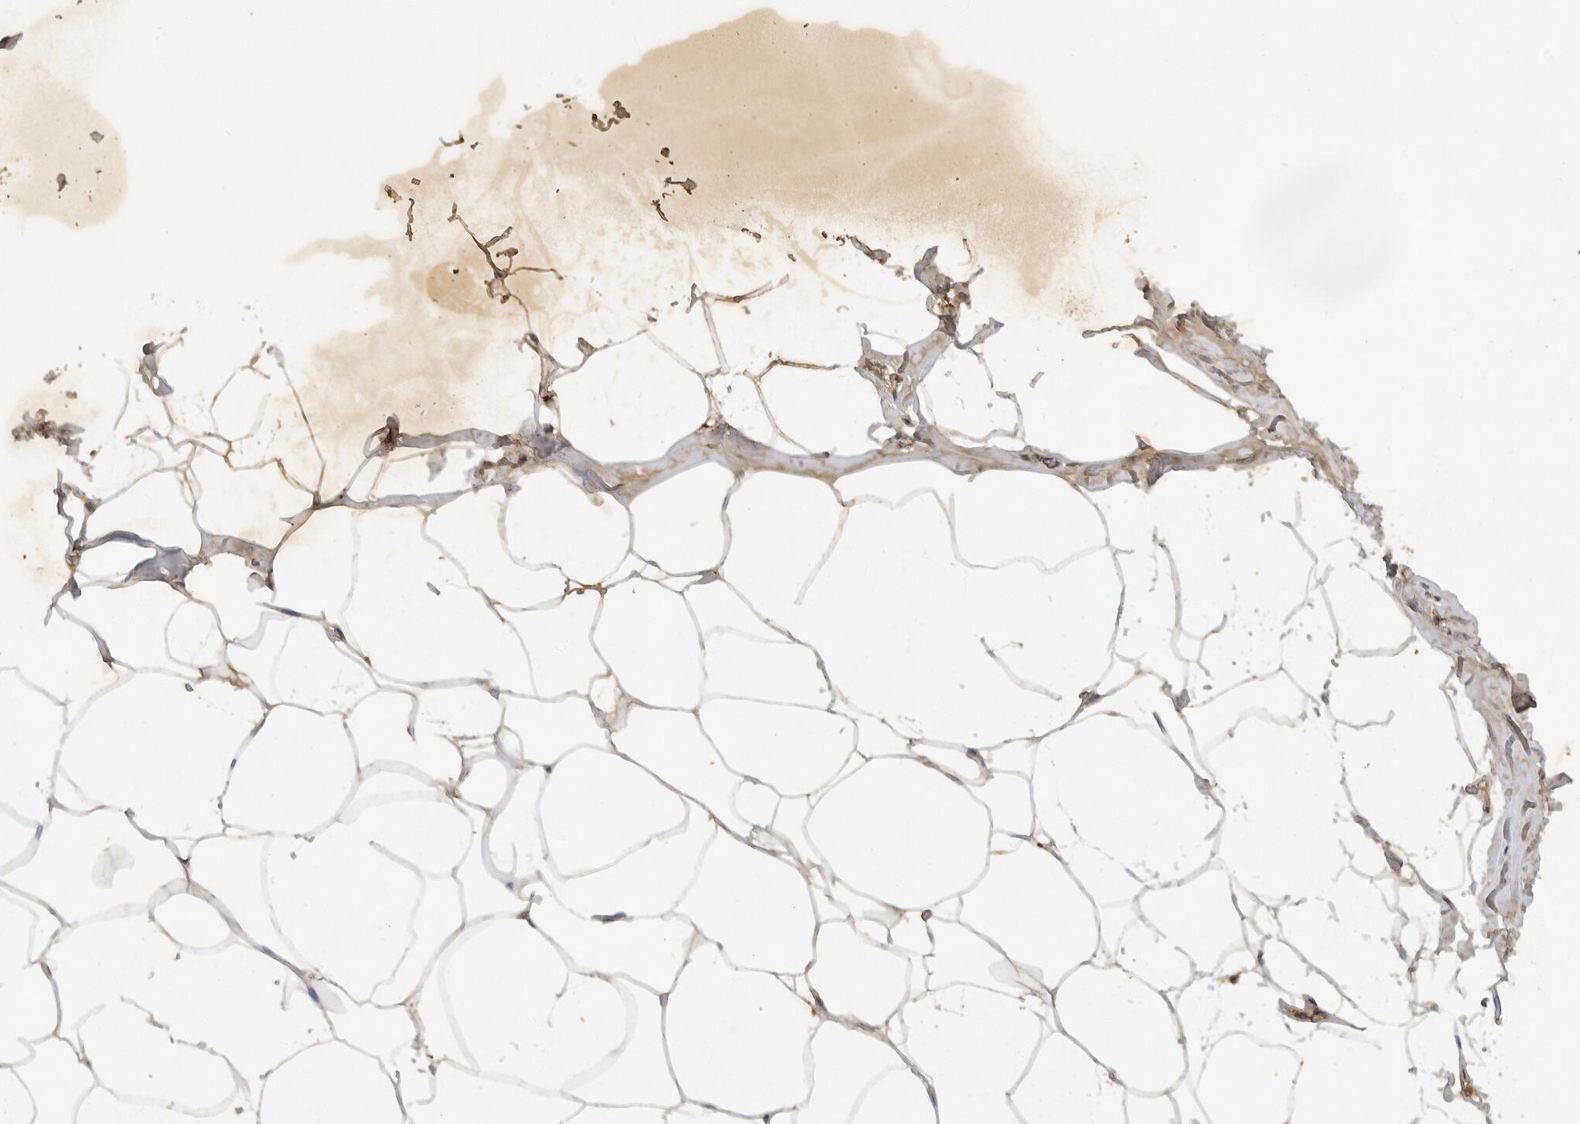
{"staining": {"intensity": "moderate", "quantity": ">75%", "location": "cytoplasmic/membranous,nuclear"}, "tissue": "adipose tissue", "cell_type": "Adipocytes", "image_type": "normal", "snomed": [{"axis": "morphology", "description": "Normal tissue, NOS"}, {"axis": "morphology", "description": "Fibrosis, NOS"}, {"axis": "topography", "description": "Breast"}, {"axis": "topography", "description": "Adipose tissue"}], "caption": "Moderate cytoplasmic/membranous,nuclear expression for a protein is appreciated in approximately >75% of adipocytes of unremarkable adipose tissue using IHC.", "gene": "ICOSLG", "patient": {"sex": "female", "age": 39}}